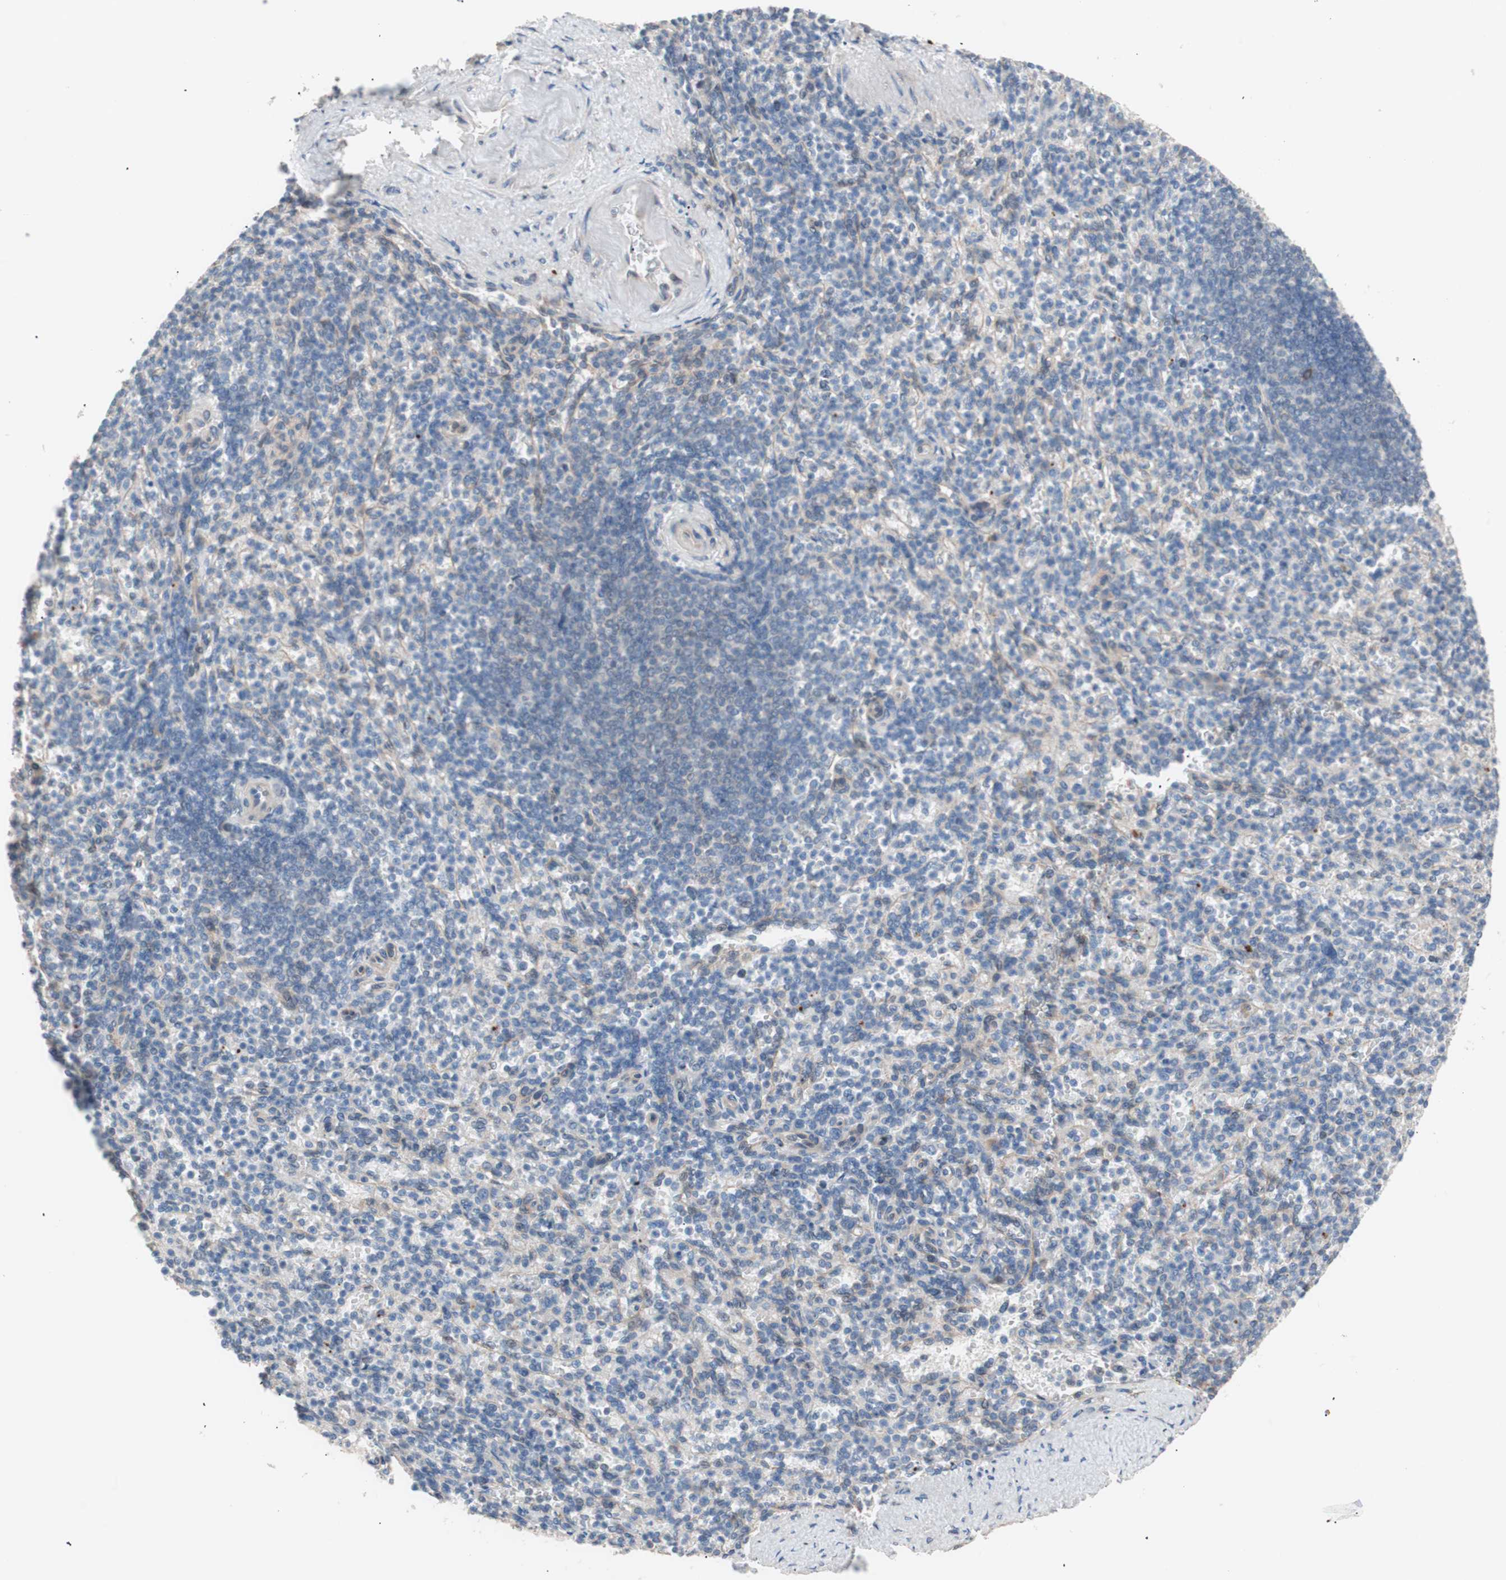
{"staining": {"intensity": "weak", "quantity": "<25%", "location": "cytoplasmic/membranous"}, "tissue": "spleen", "cell_type": "Cells in red pulp", "image_type": "normal", "snomed": [{"axis": "morphology", "description": "Normal tissue, NOS"}, {"axis": "topography", "description": "Spleen"}], "caption": "Benign spleen was stained to show a protein in brown. There is no significant positivity in cells in red pulp. Nuclei are stained in blue.", "gene": "SMG1", "patient": {"sex": "female", "age": 74}}